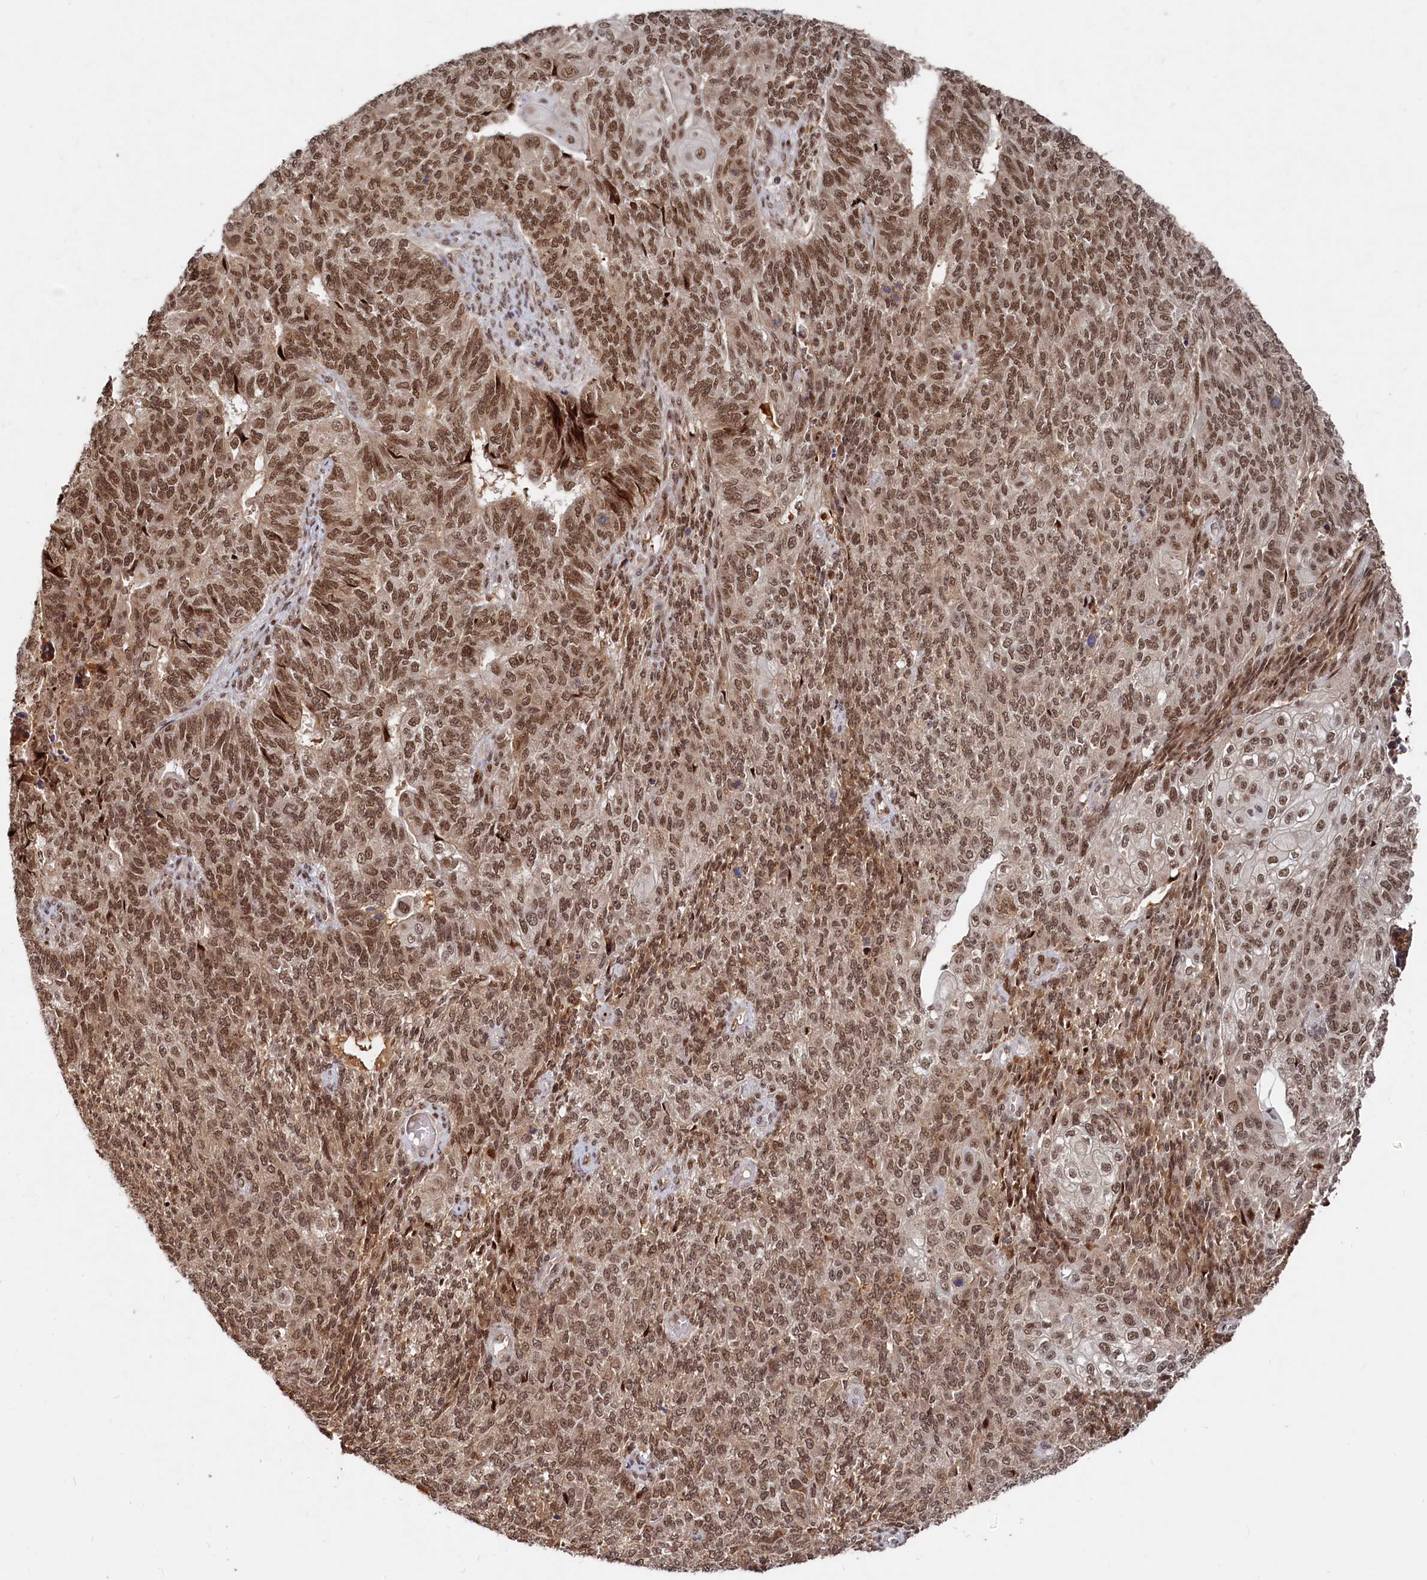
{"staining": {"intensity": "moderate", "quantity": ">75%", "location": "nuclear"}, "tissue": "endometrial cancer", "cell_type": "Tumor cells", "image_type": "cancer", "snomed": [{"axis": "morphology", "description": "Adenocarcinoma, NOS"}, {"axis": "topography", "description": "Endometrium"}], "caption": "The micrograph shows a brown stain indicating the presence of a protein in the nuclear of tumor cells in adenocarcinoma (endometrial).", "gene": "TRAPPC4", "patient": {"sex": "female", "age": 32}}